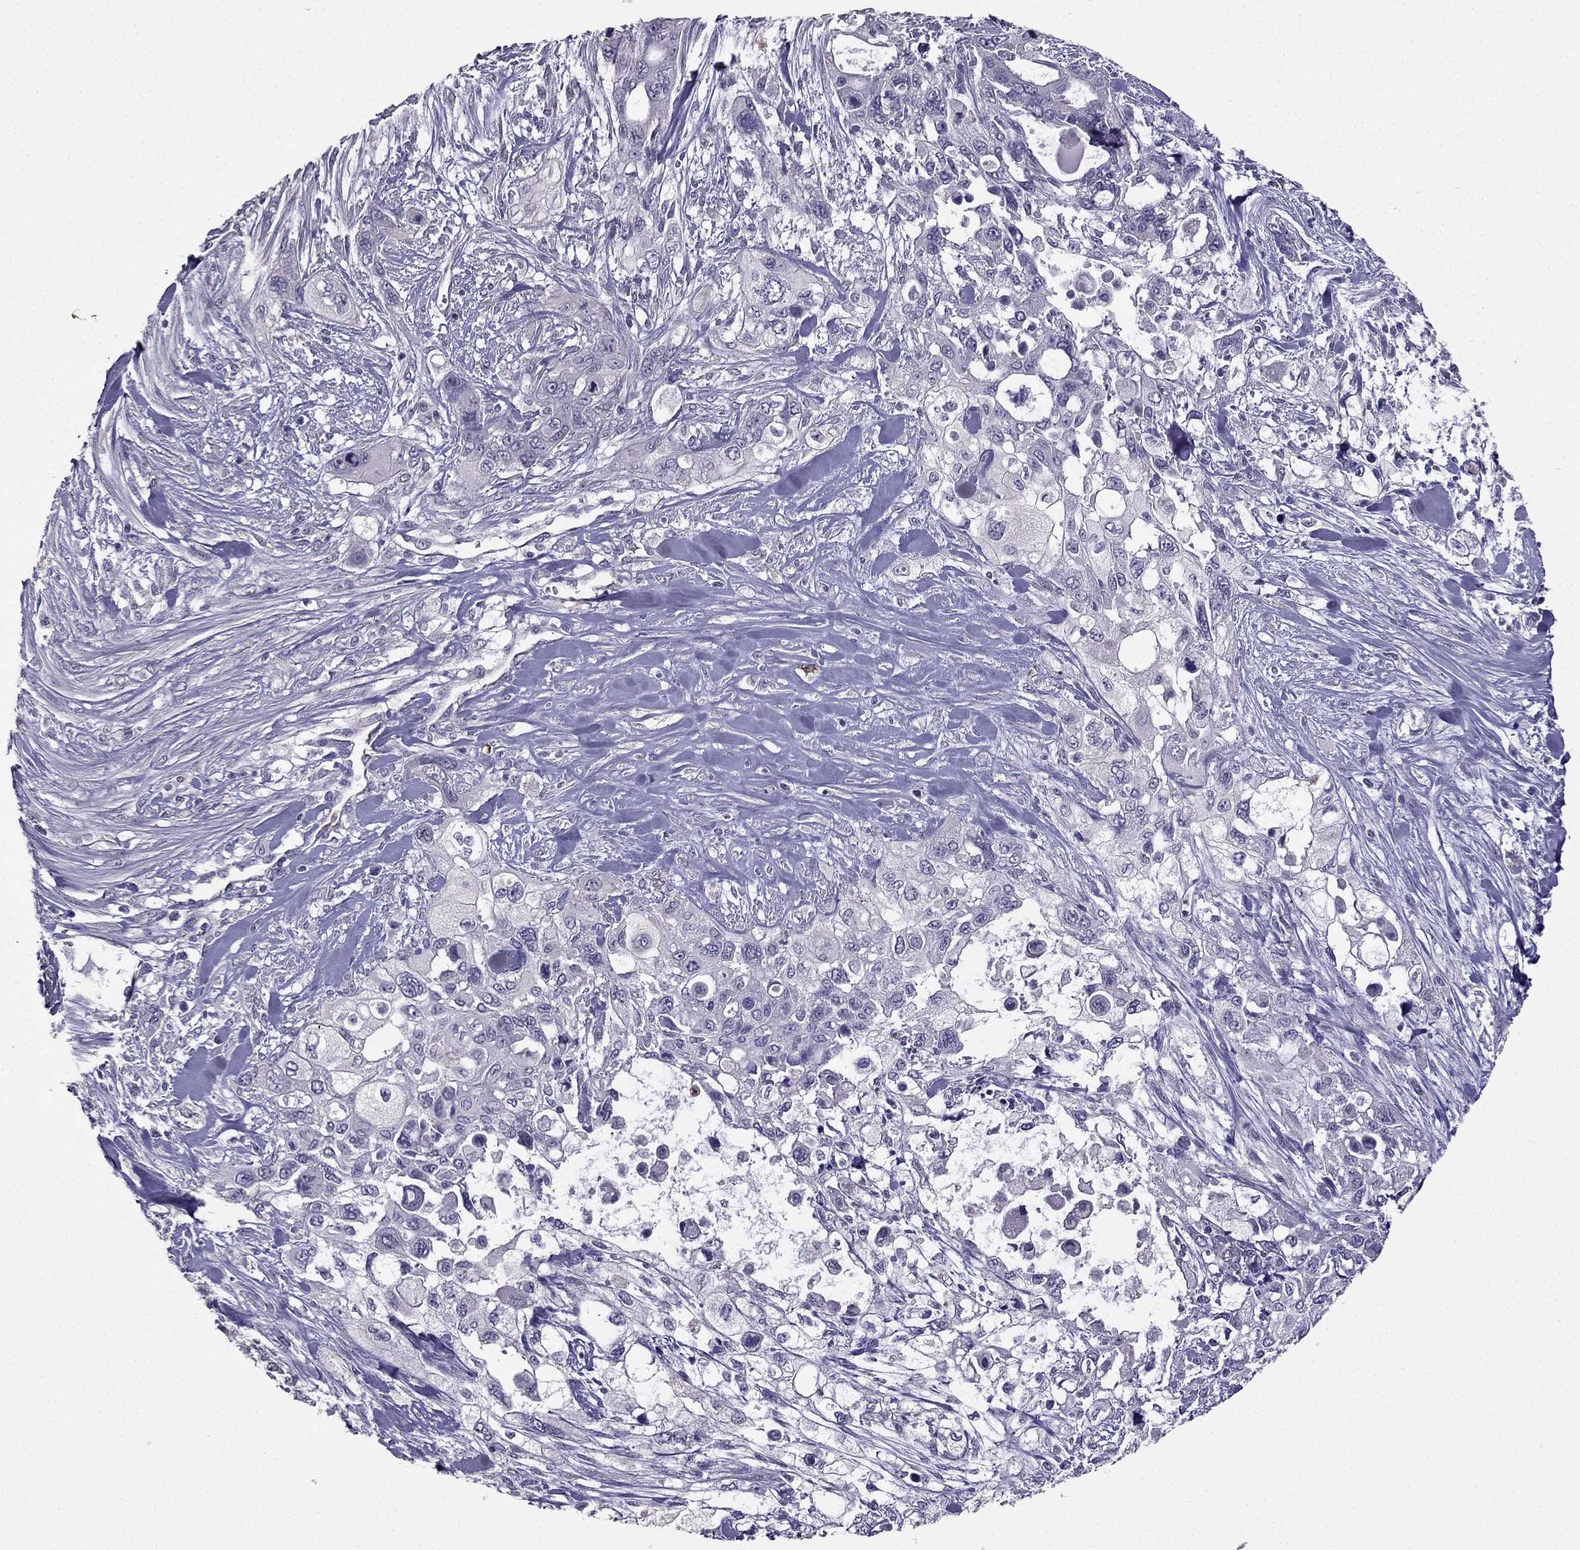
{"staining": {"intensity": "negative", "quantity": "none", "location": "none"}, "tissue": "pancreatic cancer", "cell_type": "Tumor cells", "image_type": "cancer", "snomed": [{"axis": "morphology", "description": "Adenocarcinoma, NOS"}, {"axis": "topography", "description": "Pancreas"}], "caption": "There is no significant staining in tumor cells of pancreatic adenocarcinoma.", "gene": "RFLNB", "patient": {"sex": "male", "age": 47}}